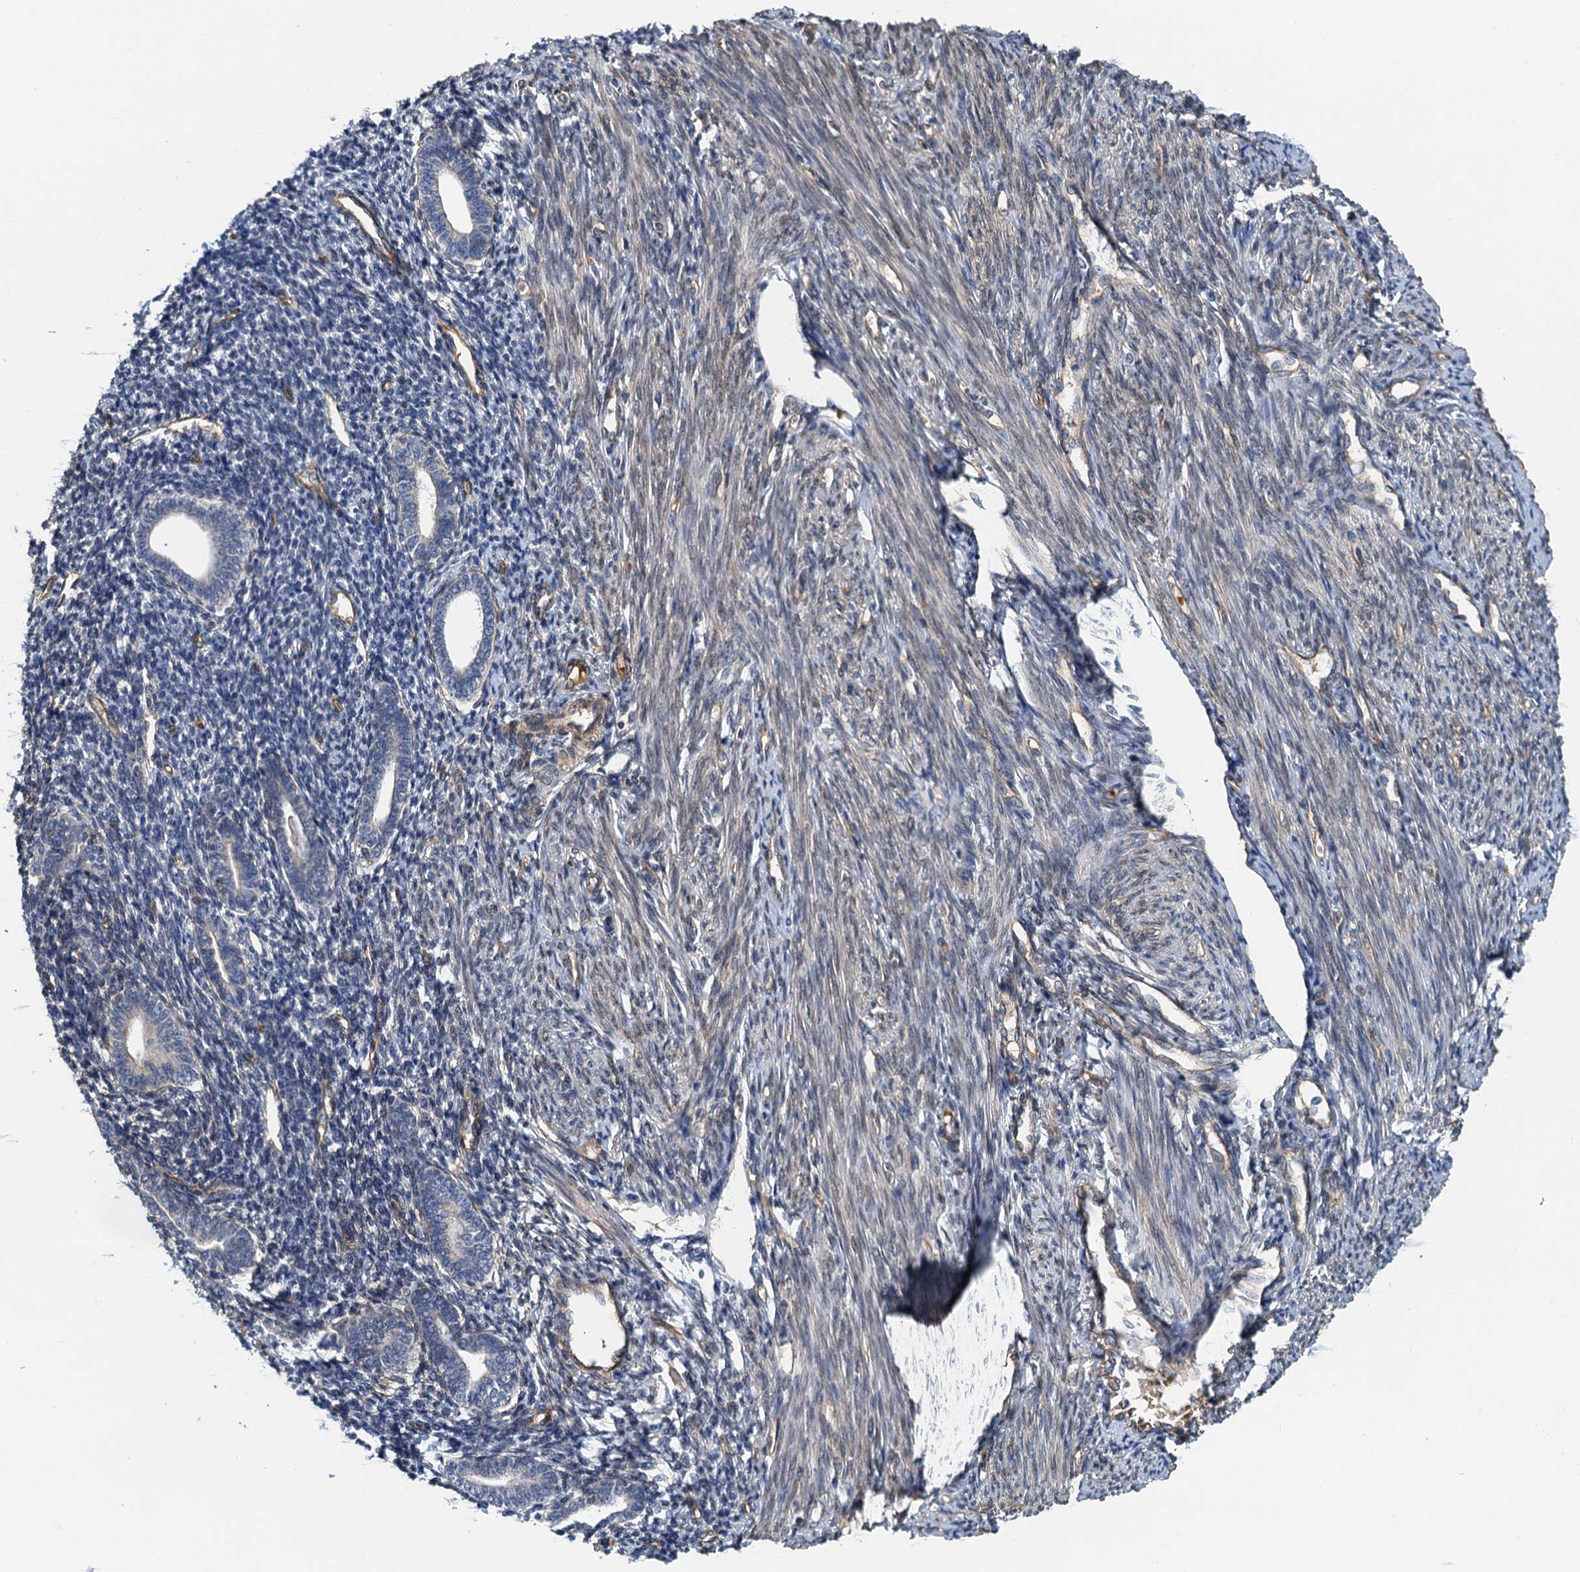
{"staining": {"intensity": "moderate", "quantity": "<25%", "location": "cytoplasmic/membranous"}, "tissue": "endometrium", "cell_type": "Cells in endometrial stroma", "image_type": "normal", "snomed": [{"axis": "morphology", "description": "Normal tissue, NOS"}, {"axis": "topography", "description": "Endometrium"}], "caption": "Cells in endometrial stroma display low levels of moderate cytoplasmic/membranous staining in about <25% of cells in normal endometrium. The staining was performed using DAB (3,3'-diaminobenzidine), with brown indicating positive protein expression. Nuclei are stained blue with hematoxylin.", "gene": "ROGDI", "patient": {"sex": "female", "age": 56}}